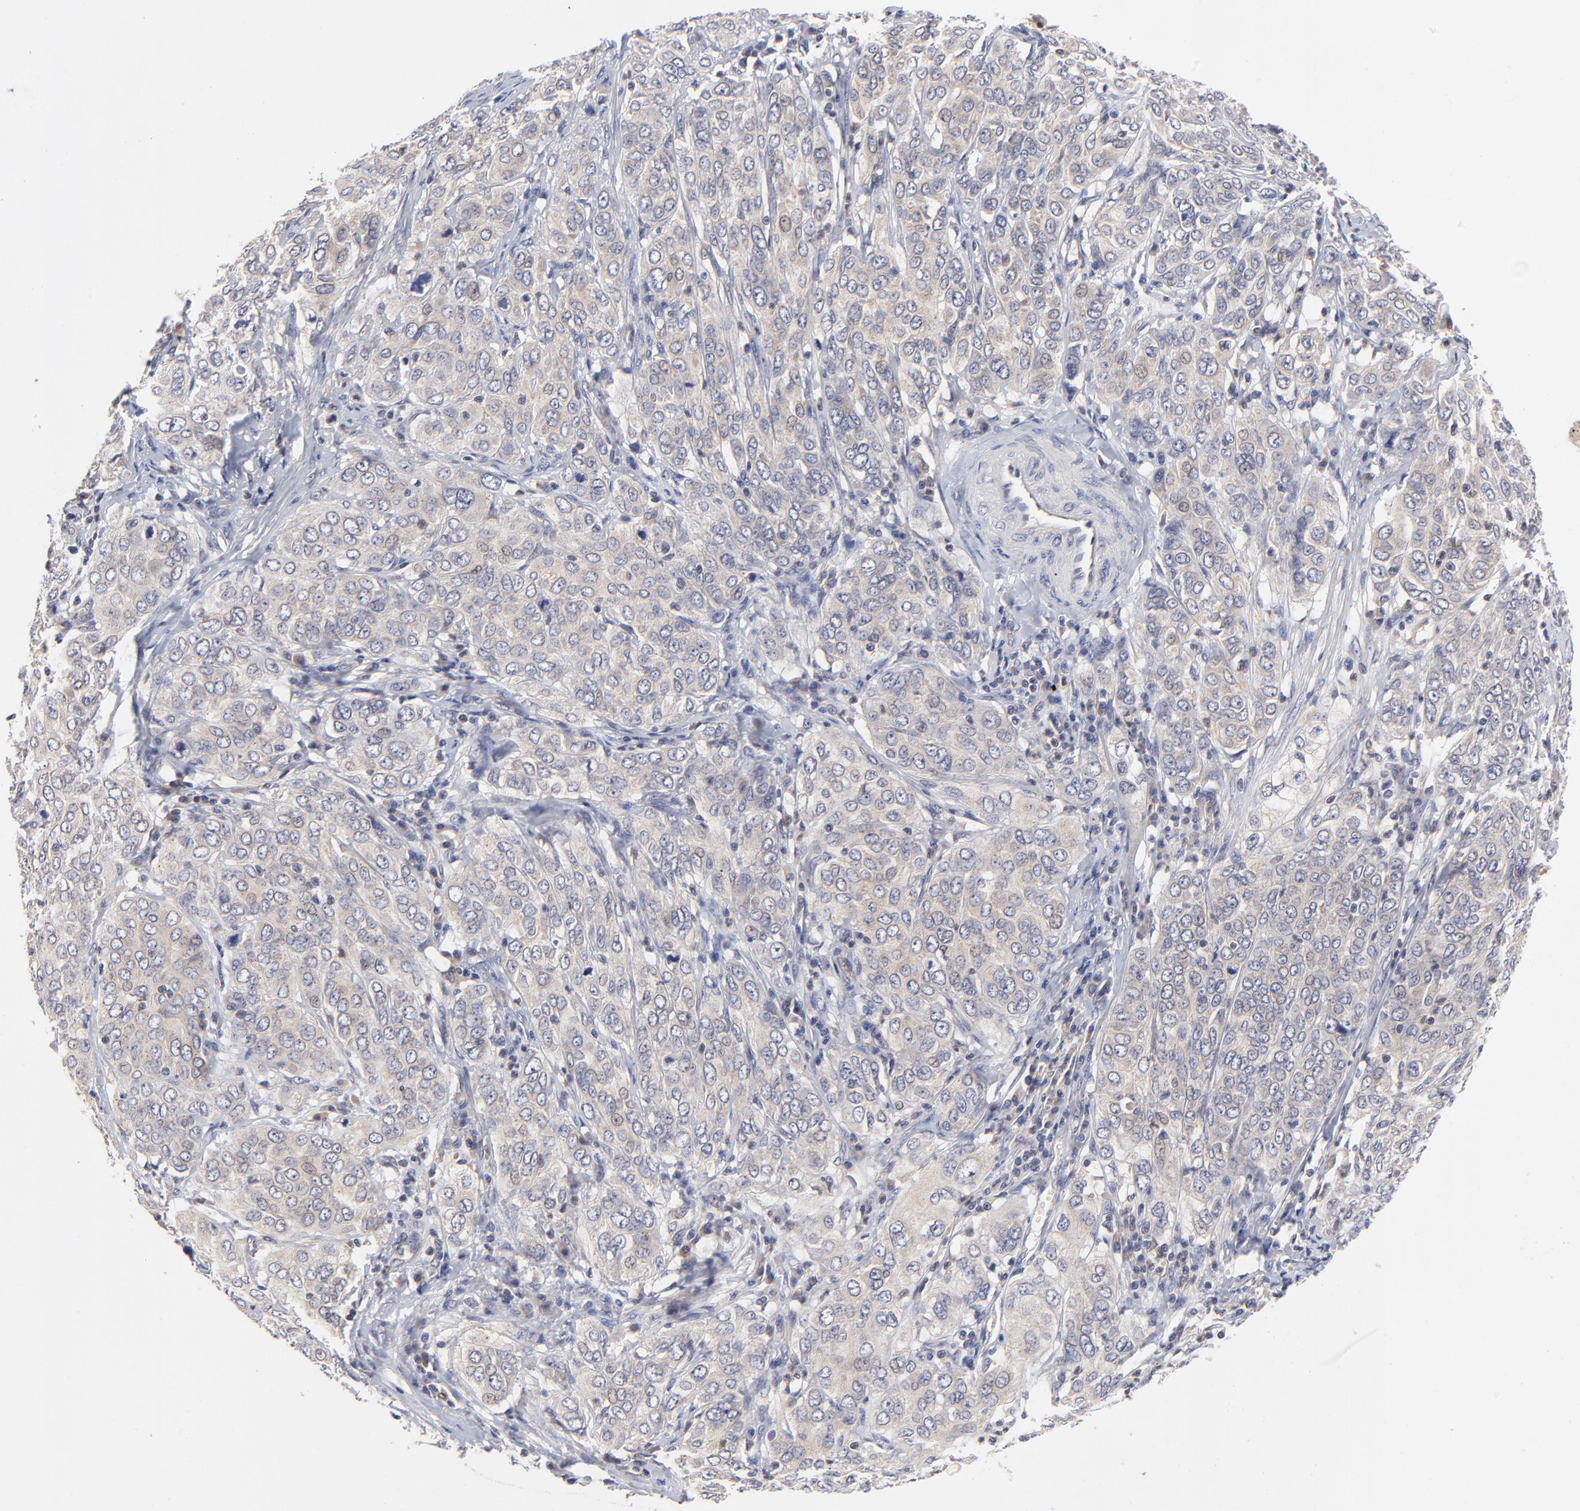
{"staining": {"intensity": "weak", "quantity": ">75%", "location": "cytoplasmic/membranous"}, "tissue": "cervical cancer", "cell_type": "Tumor cells", "image_type": "cancer", "snomed": [{"axis": "morphology", "description": "Squamous cell carcinoma, NOS"}, {"axis": "topography", "description": "Cervix"}], "caption": "DAB immunohistochemical staining of human cervical cancer (squamous cell carcinoma) shows weak cytoplasmic/membranous protein expression in approximately >75% of tumor cells. (brown staining indicates protein expression, while blue staining denotes nuclei).", "gene": "PCMT1", "patient": {"sex": "female", "age": 38}}